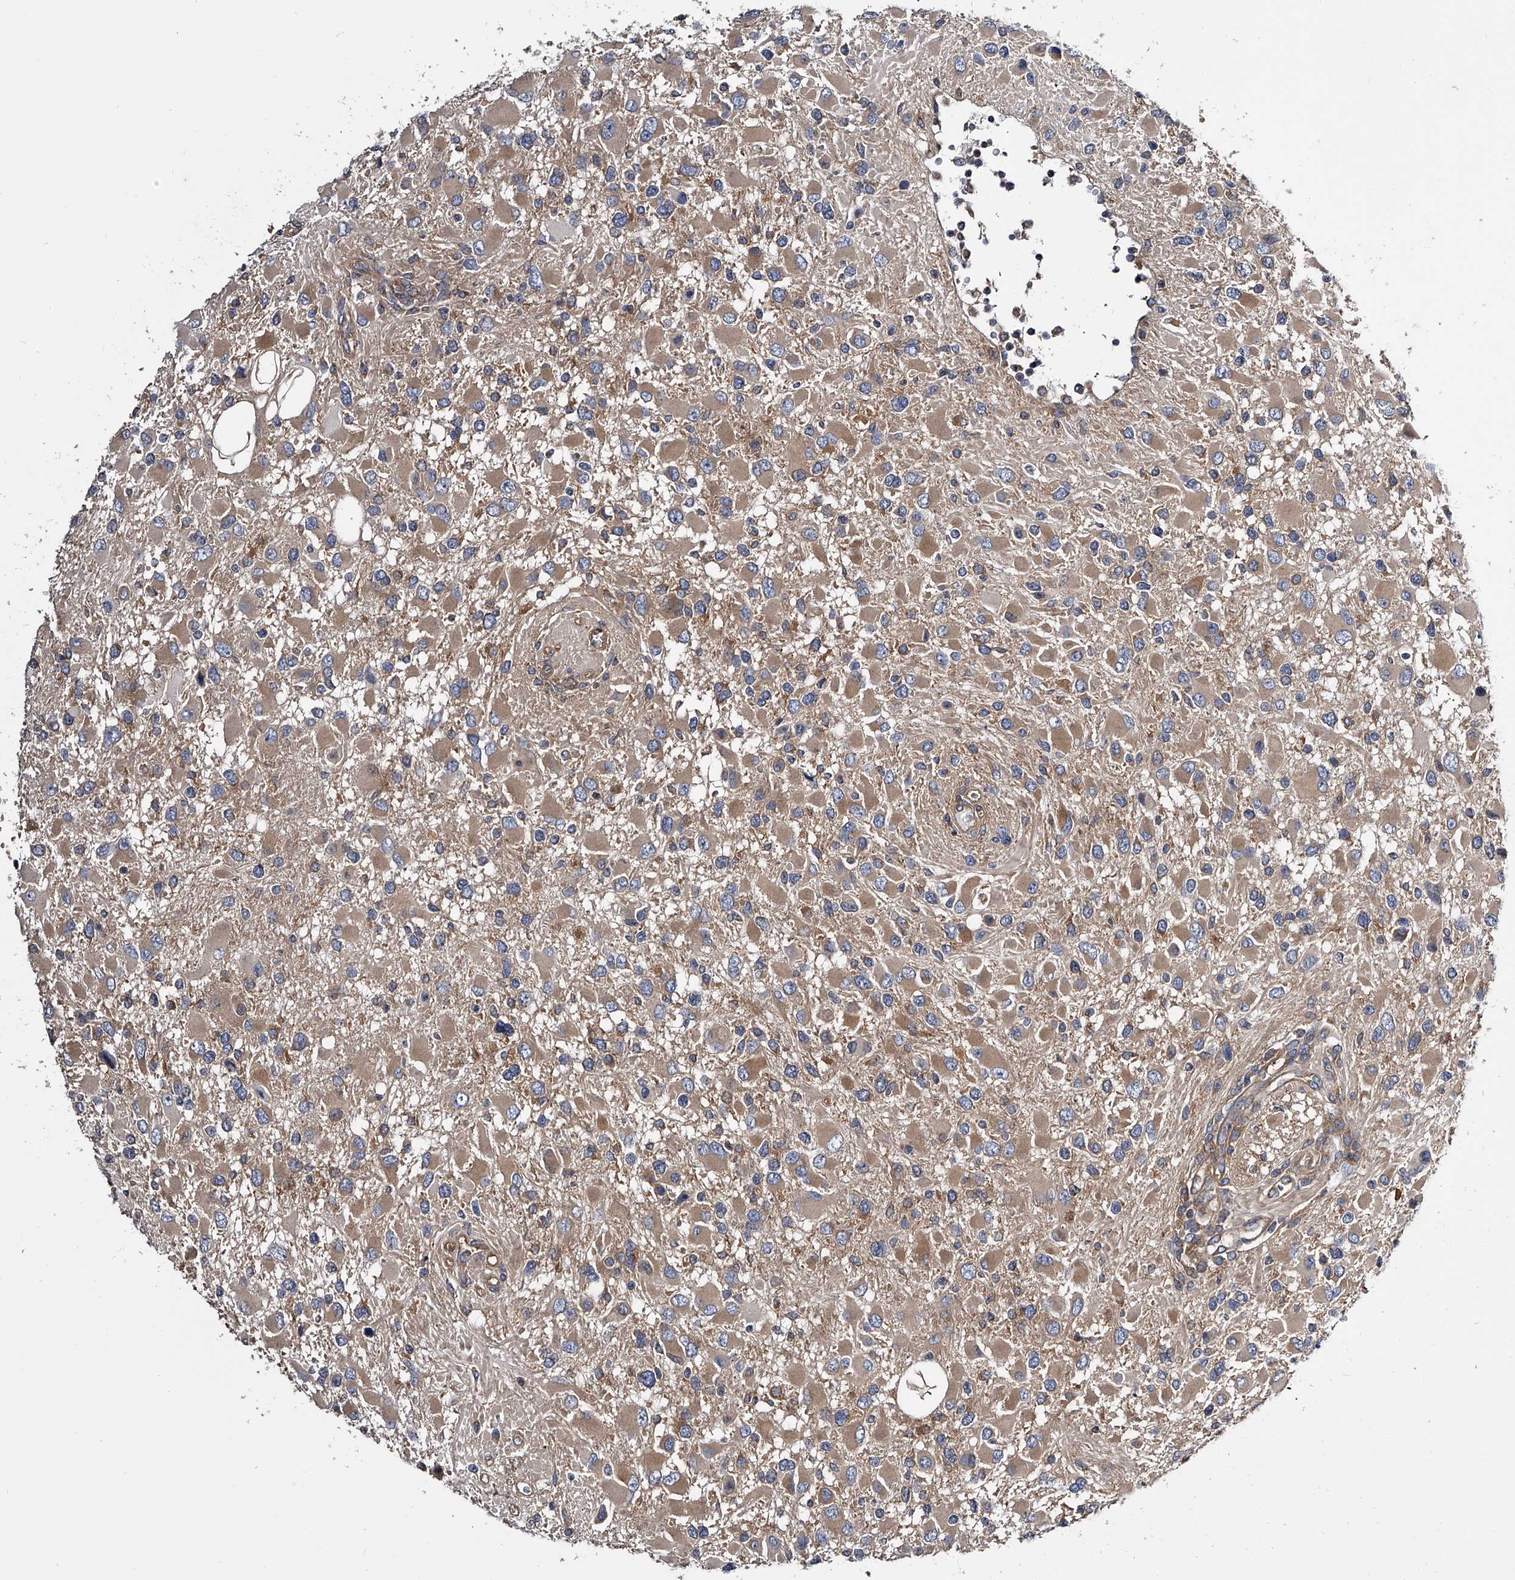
{"staining": {"intensity": "weak", "quantity": "<25%", "location": "cytoplasmic/membranous"}, "tissue": "glioma", "cell_type": "Tumor cells", "image_type": "cancer", "snomed": [{"axis": "morphology", "description": "Glioma, malignant, High grade"}, {"axis": "topography", "description": "Brain"}], "caption": "High-grade glioma (malignant) stained for a protein using IHC displays no expression tumor cells.", "gene": "GAPVD1", "patient": {"sex": "male", "age": 53}}